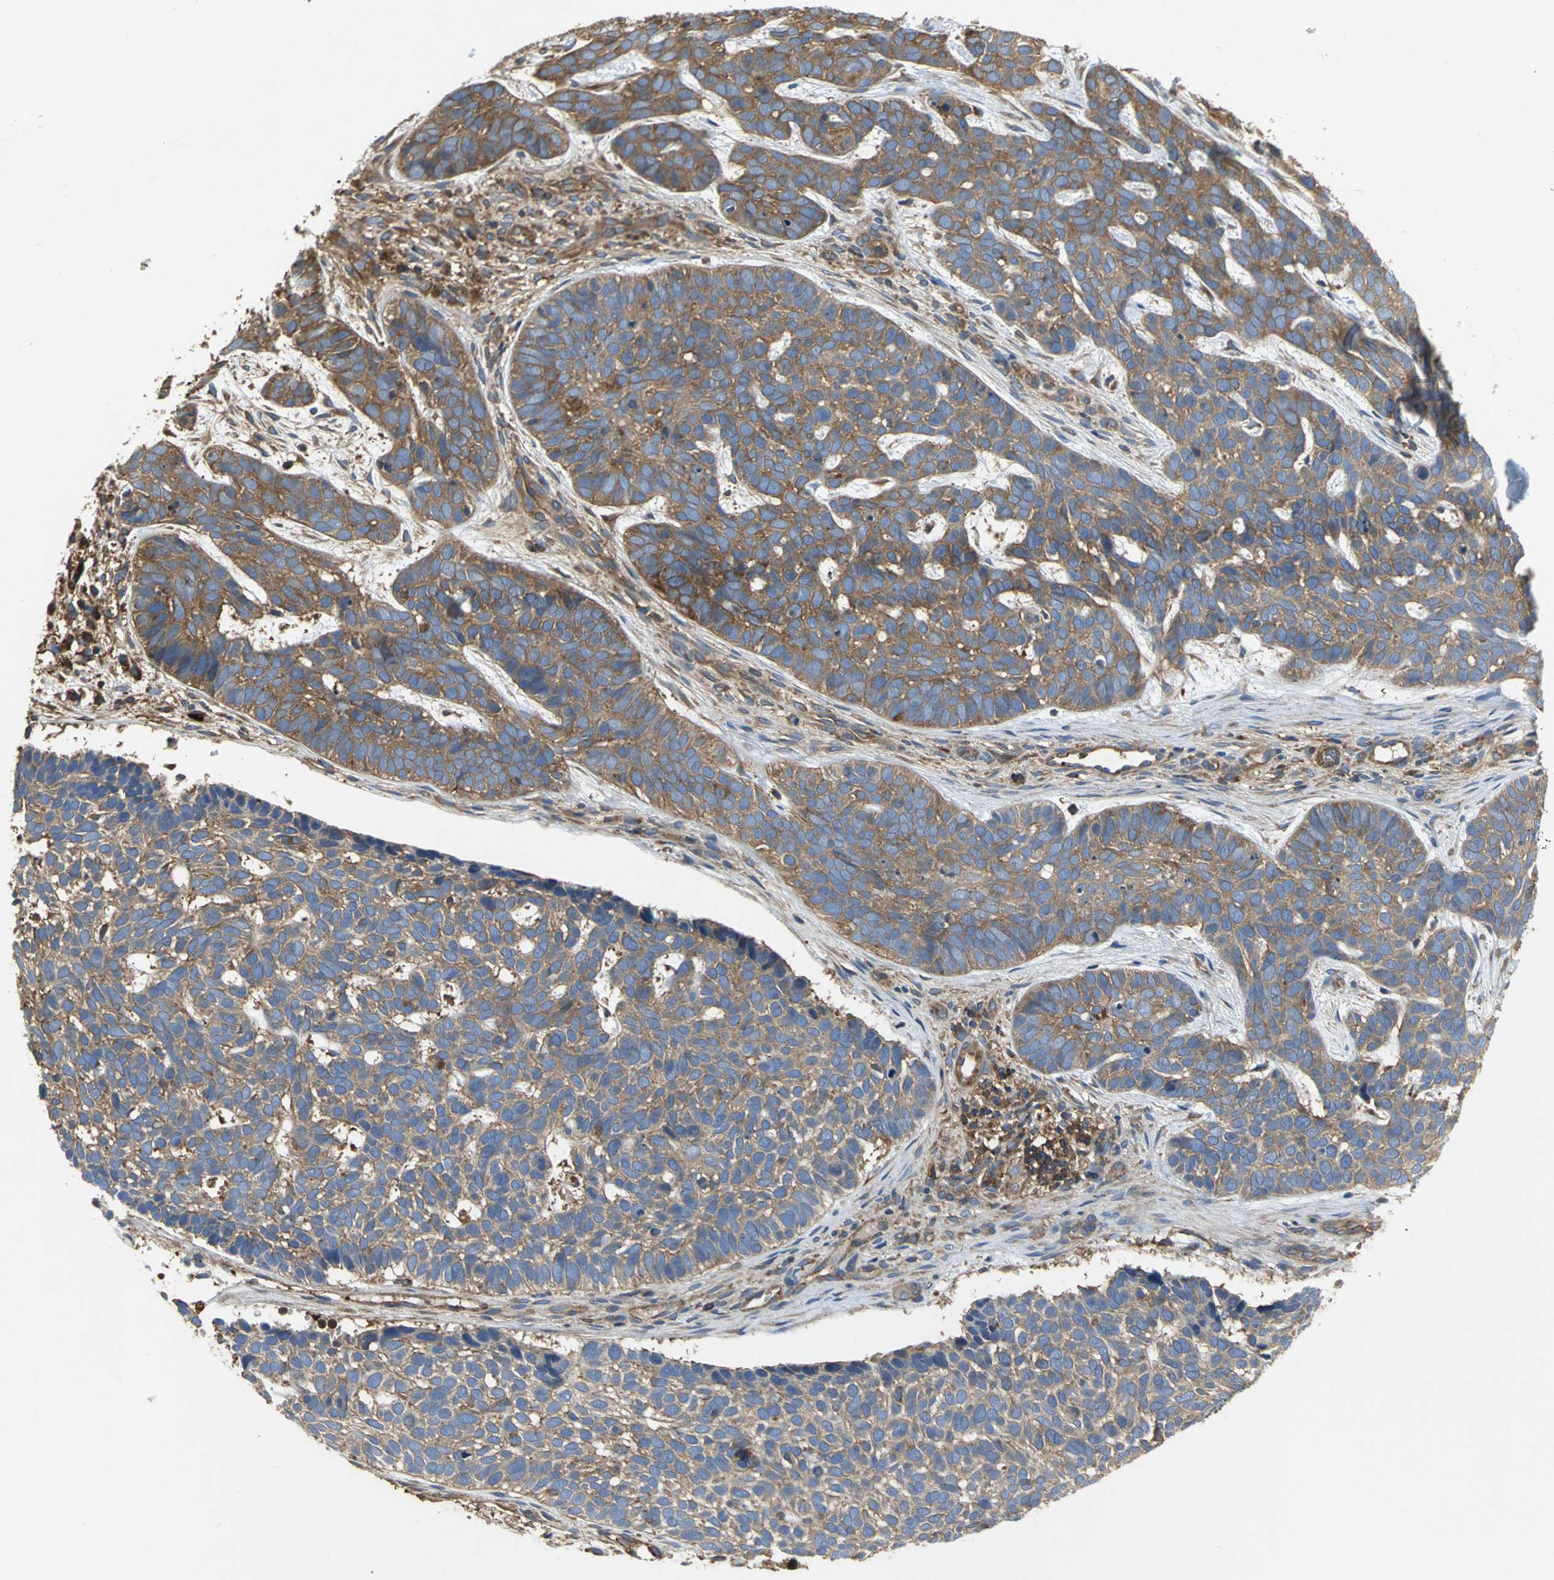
{"staining": {"intensity": "moderate", "quantity": ">75%", "location": "cytoplasmic/membranous"}, "tissue": "skin cancer", "cell_type": "Tumor cells", "image_type": "cancer", "snomed": [{"axis": "morphology", "description": "Basal cell carcinoma"}, {"axis": "topography", "description": "Skin"}], "caption": "The micrograph shows immunohistochemical staining of skin cancer. There is moderate cytoplasmic/membranous staining is present in about >75% of tumor cells.", "gene": "TLN1", "patient": {"sex": "male", "age": 87}}